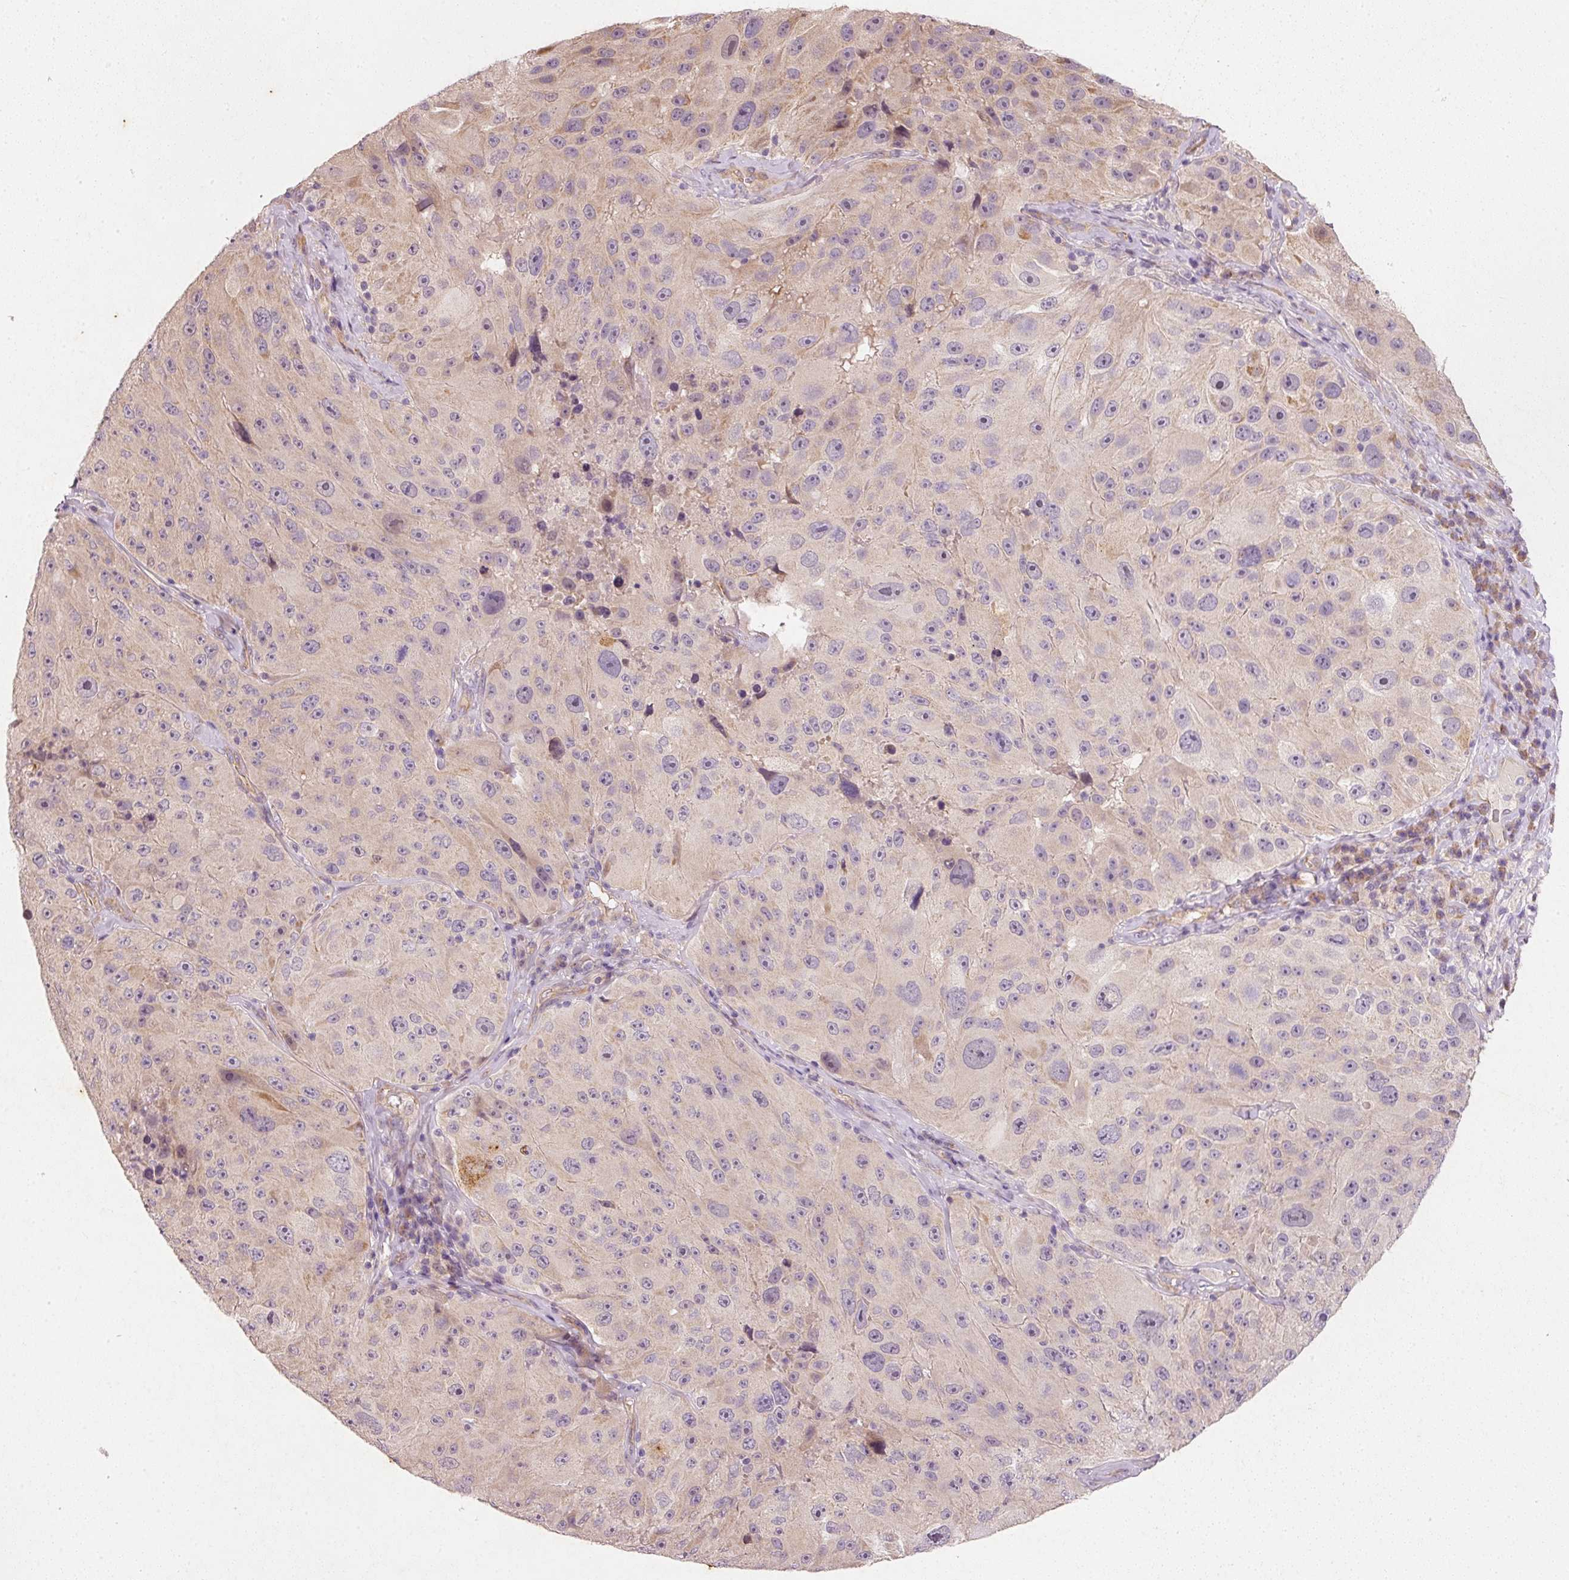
{"staining": {"intensity": "weak", "quantity": "25%-75%", "location": "cytoplasmic/membranous"}, "tissue": "melanoma", "cell_type": "Tumor cells", "image_type": "cancer", "snomed": [{"axis": "morphology", "description": "Malignant melanoma, Metastatic site"}, {"axis": "topography", "description": "Lymph node"}], "caption": "Protein staining of malignant melanoma (metastatic site) tissue exhibits weak cytoplasmic/membranous positivity in approximately 25%-75% of tumor cells. The protein of interest is stained brown, and the nuclei are stained in blue (DAB IHC with brightfield microscopy, high magnification).", "gene": "RGL2", "patient": {"sex": "male", "age": 62}}